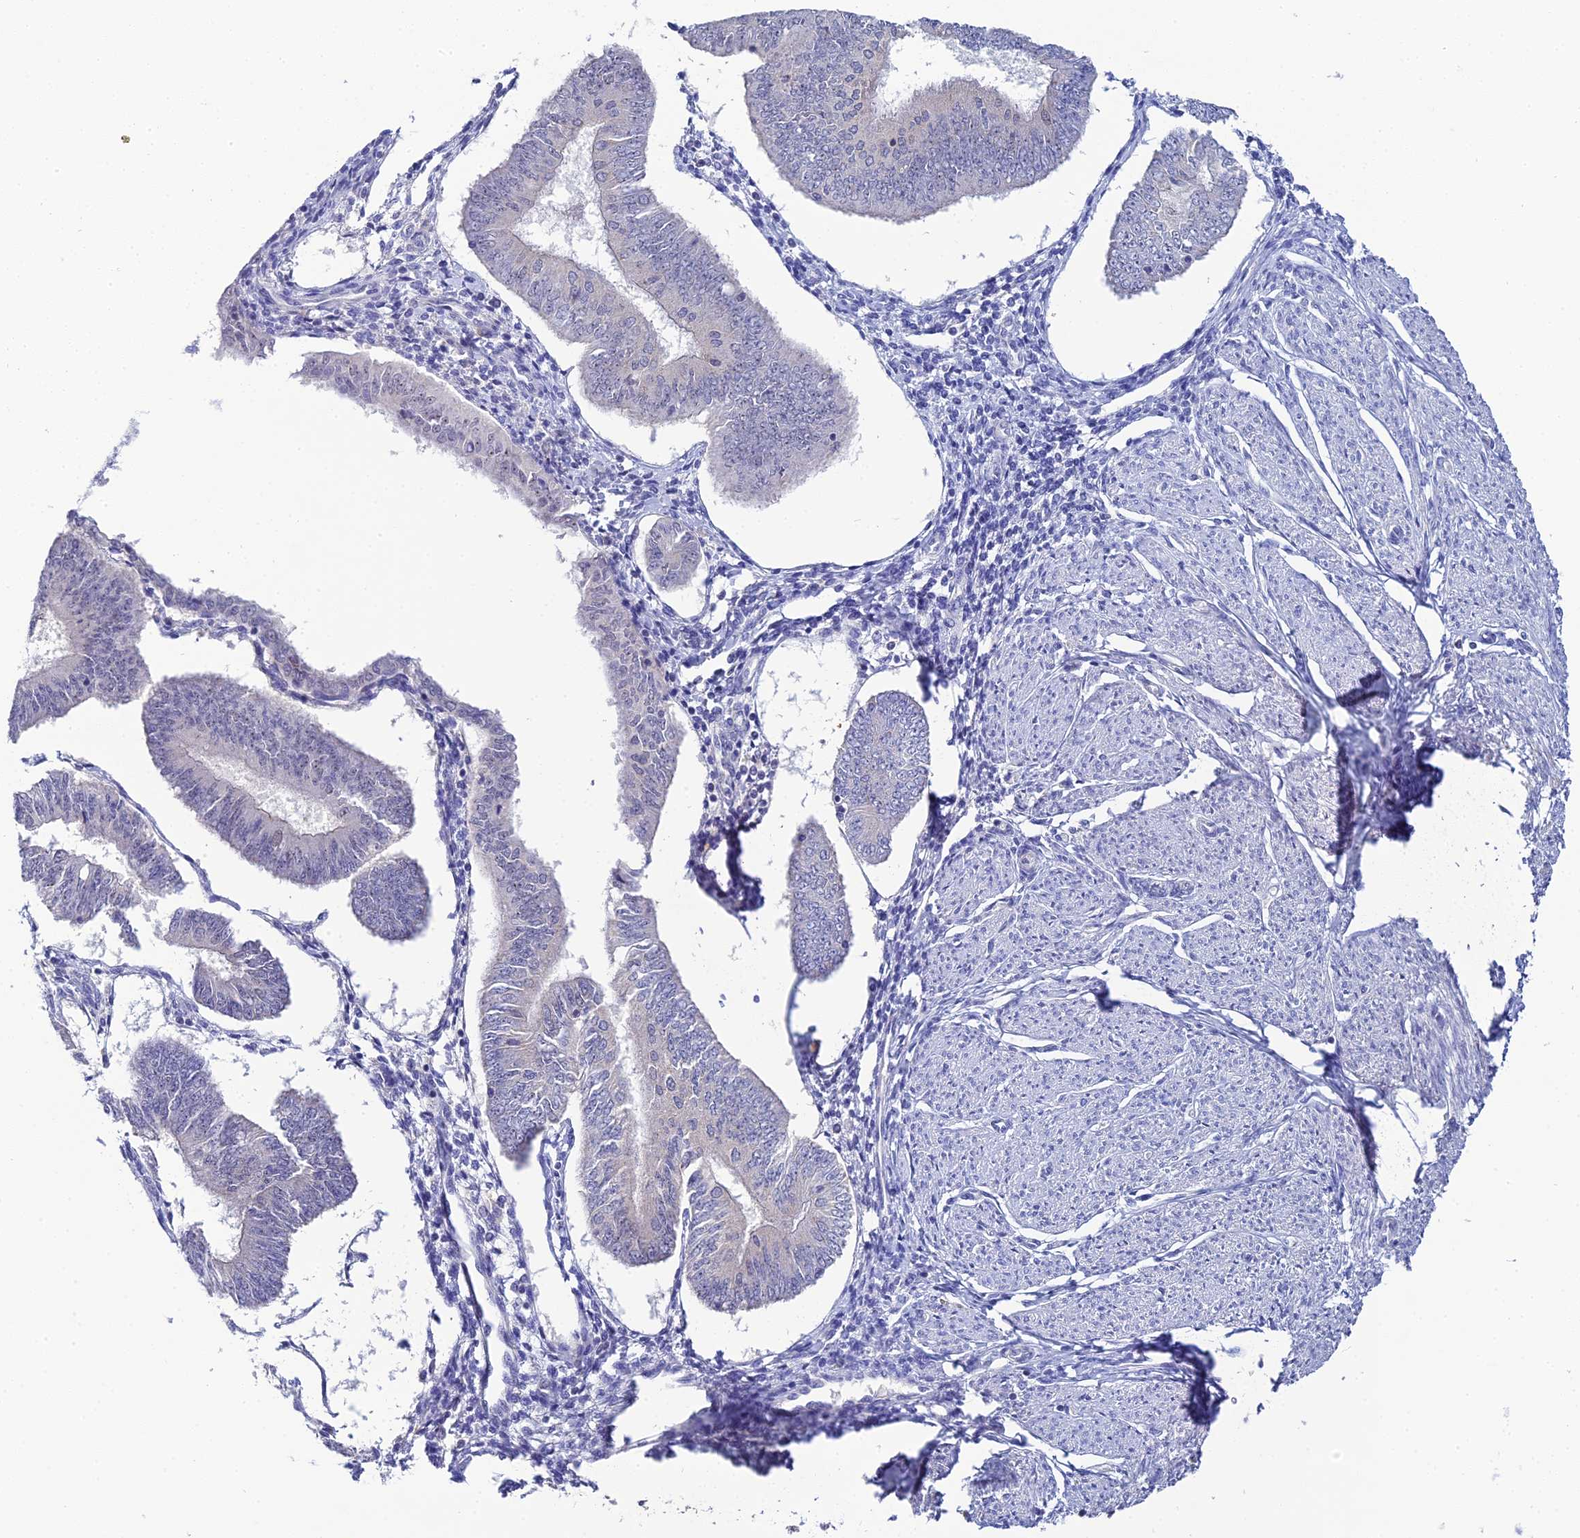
{"staining": {"intensity": "negative", "quantity": "none", "location": "none"}, "tissue": "endometrial cancer", "cell_type": "Tumor cells", "image_type": "cancer", "snomed": [{"axis": "morphology", "description": "Adenocarcinoma, NOS"}, {"axis": "topography", "description": "Endometrium"}], "caption": "IHC image of neoplastic tissue: endometrial cancer (adenocarcinoma) stained with DAB (3,3'-diaminobenzidine) exhibits no significant protein positivity in tumor cells.", "gene": "PLPP4", "patient": {"sex": "female", "age": 58}}